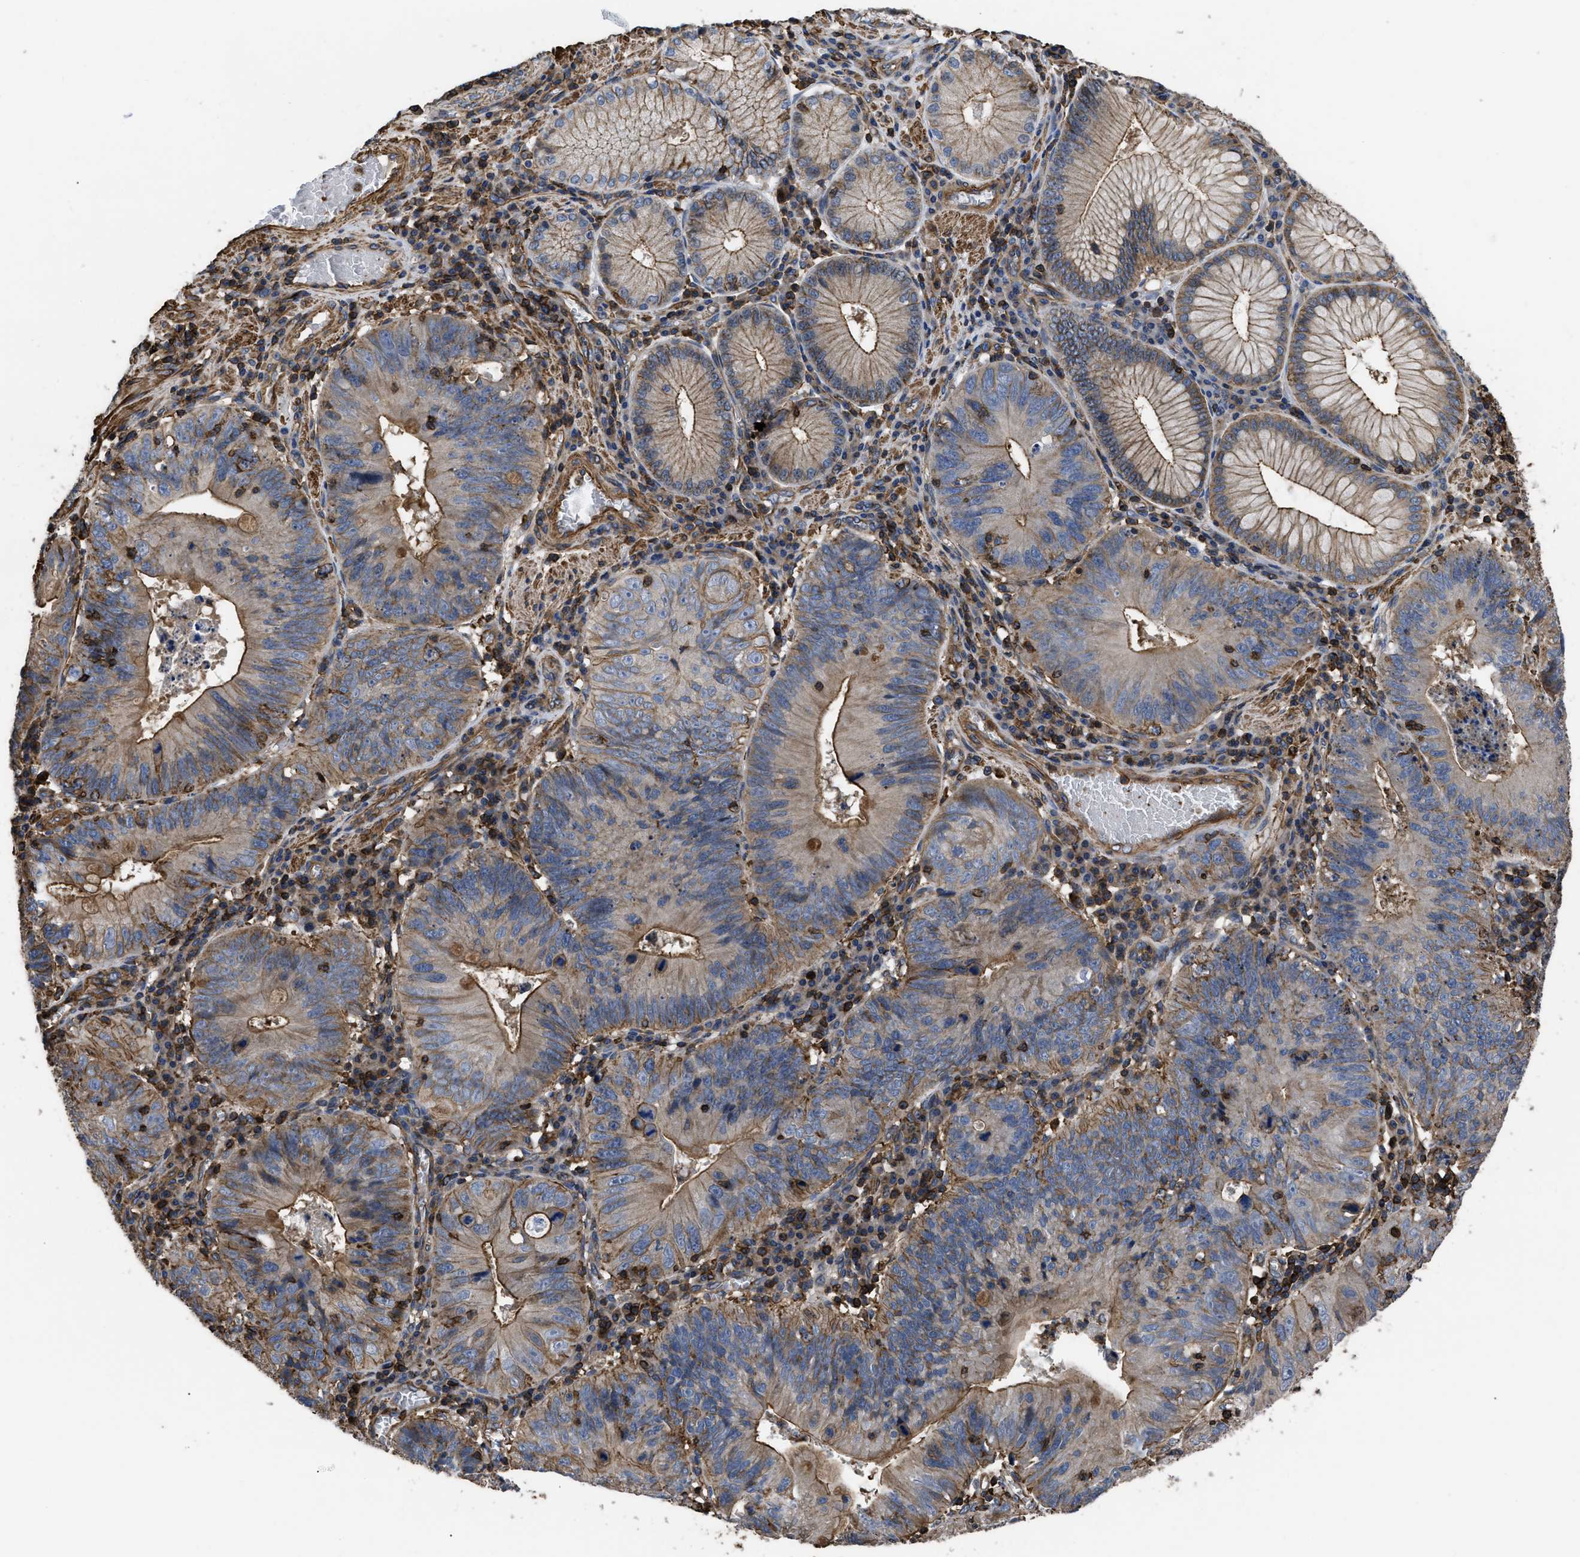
{"staining": {"intensity": "moderate", "quantity": ">75%", "location": "cytoplasmic/membranous"}, "tissue": "stomach cancer", "cell_type": "Tumor cells", "image_type": "cancer", "snomed": [{"axis": "morphology", "description": "Adenocarcinoma, NOS"}, {"axis": "topography", "description": "Stomach"}], "caption": "Stomach adenocarcinoma stained with a protein marker demonstrates moderate staining in tumor cells.", "gene": "SCUBE2", "patient": {"sex": "male", "age": 59}}